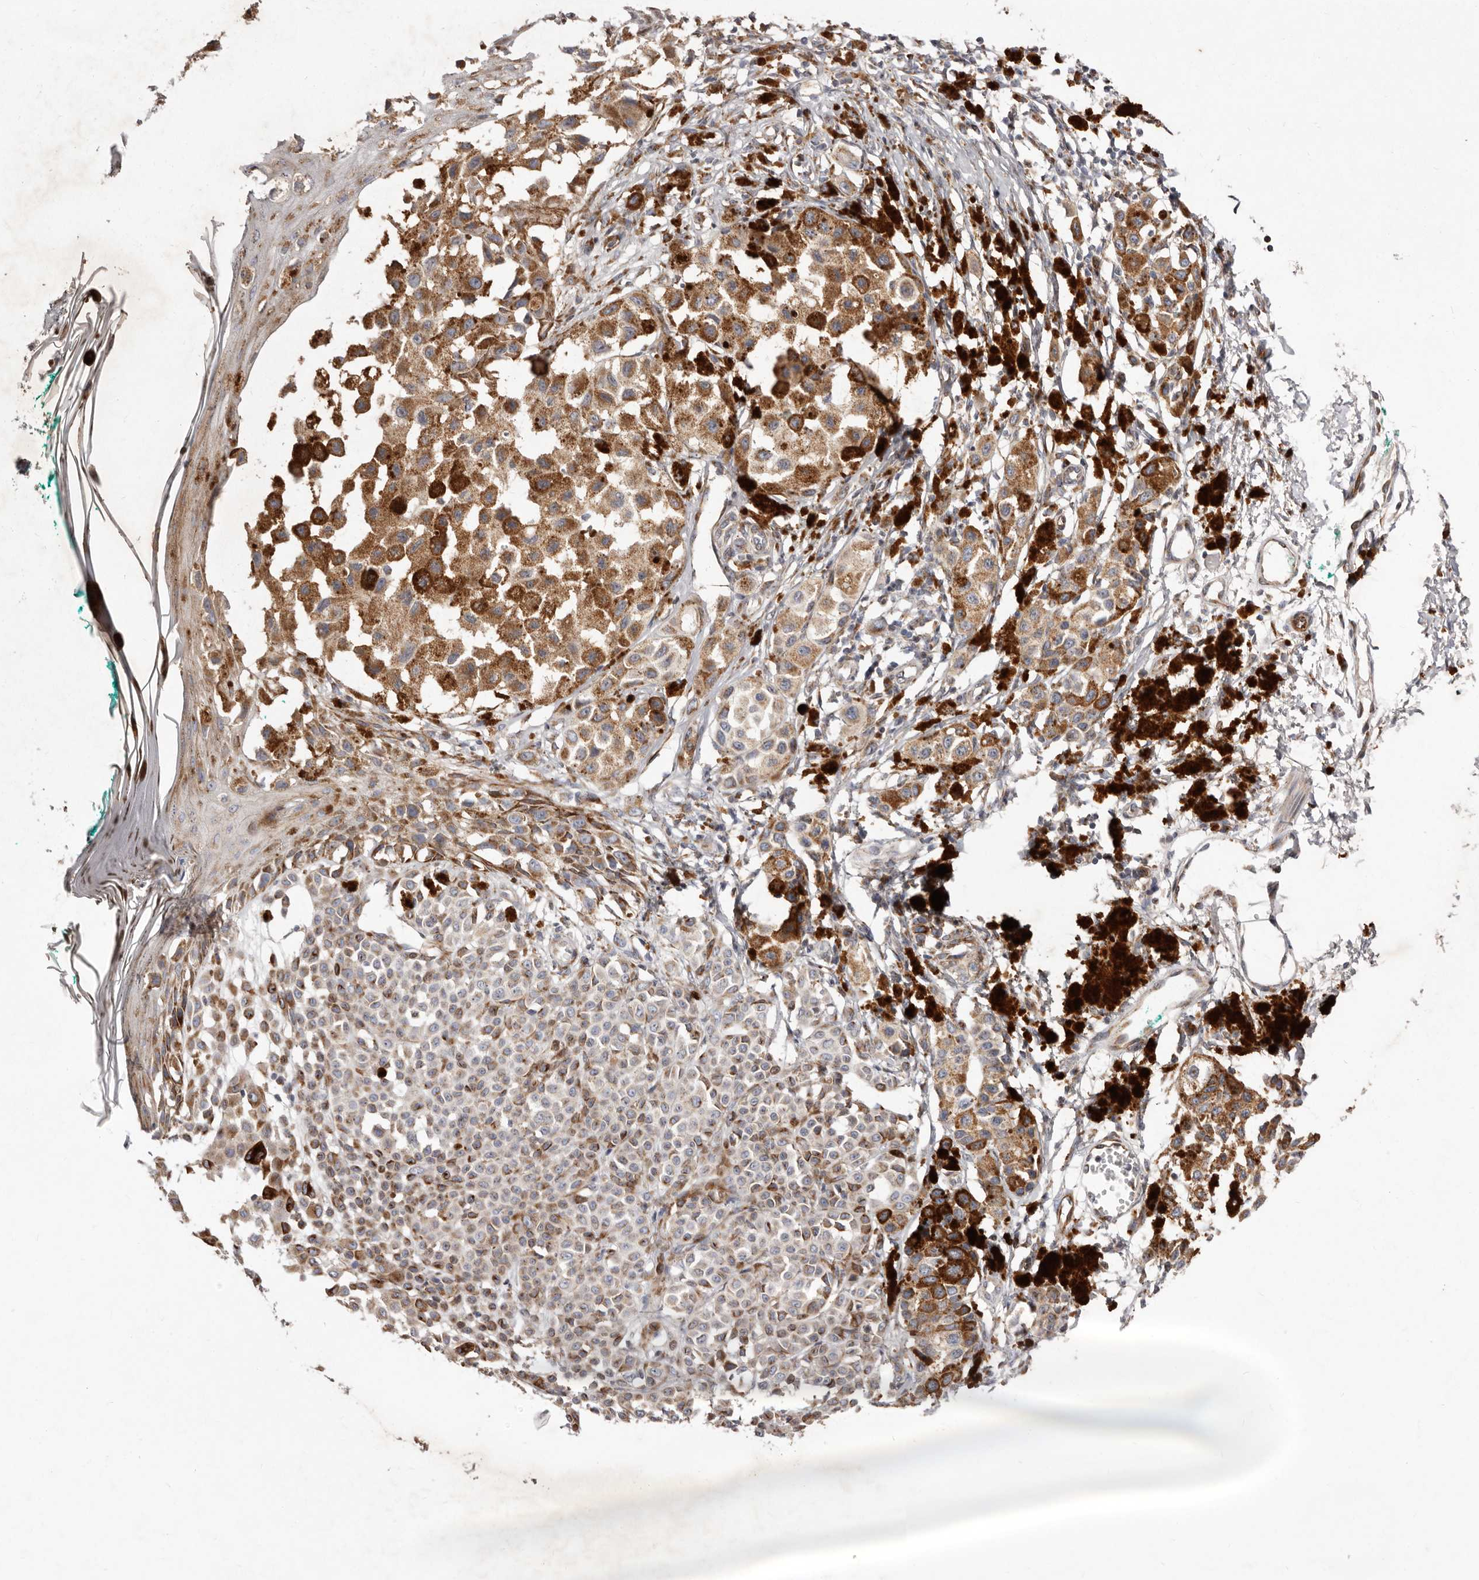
{"staining": {"intensity": "moderate", "quantity": "25%-75%", "location": "cytoplasmic/membranous"}, "tissue": "melanoma", "cell_type": "Tumor cells", "image_type": "cancer", "snomed": [{"axis": "morphology", "description": "Malignant melanoma, NOS"}, {"axis": "topography", "description": "Skin of leg"}], "caption": "Immunohistochemistry (IHC) image of neoplastic tissue: human melanoma stained using immunohistochemistry displays medium levels of moderate protein expression localized specifically in the cytoplasmic/membranous of tumor cells, appearing as a cytoplasmic/membranous brown color.", "gene": "TIMM17B", "patient": {"sex": "female", "age": 72}}